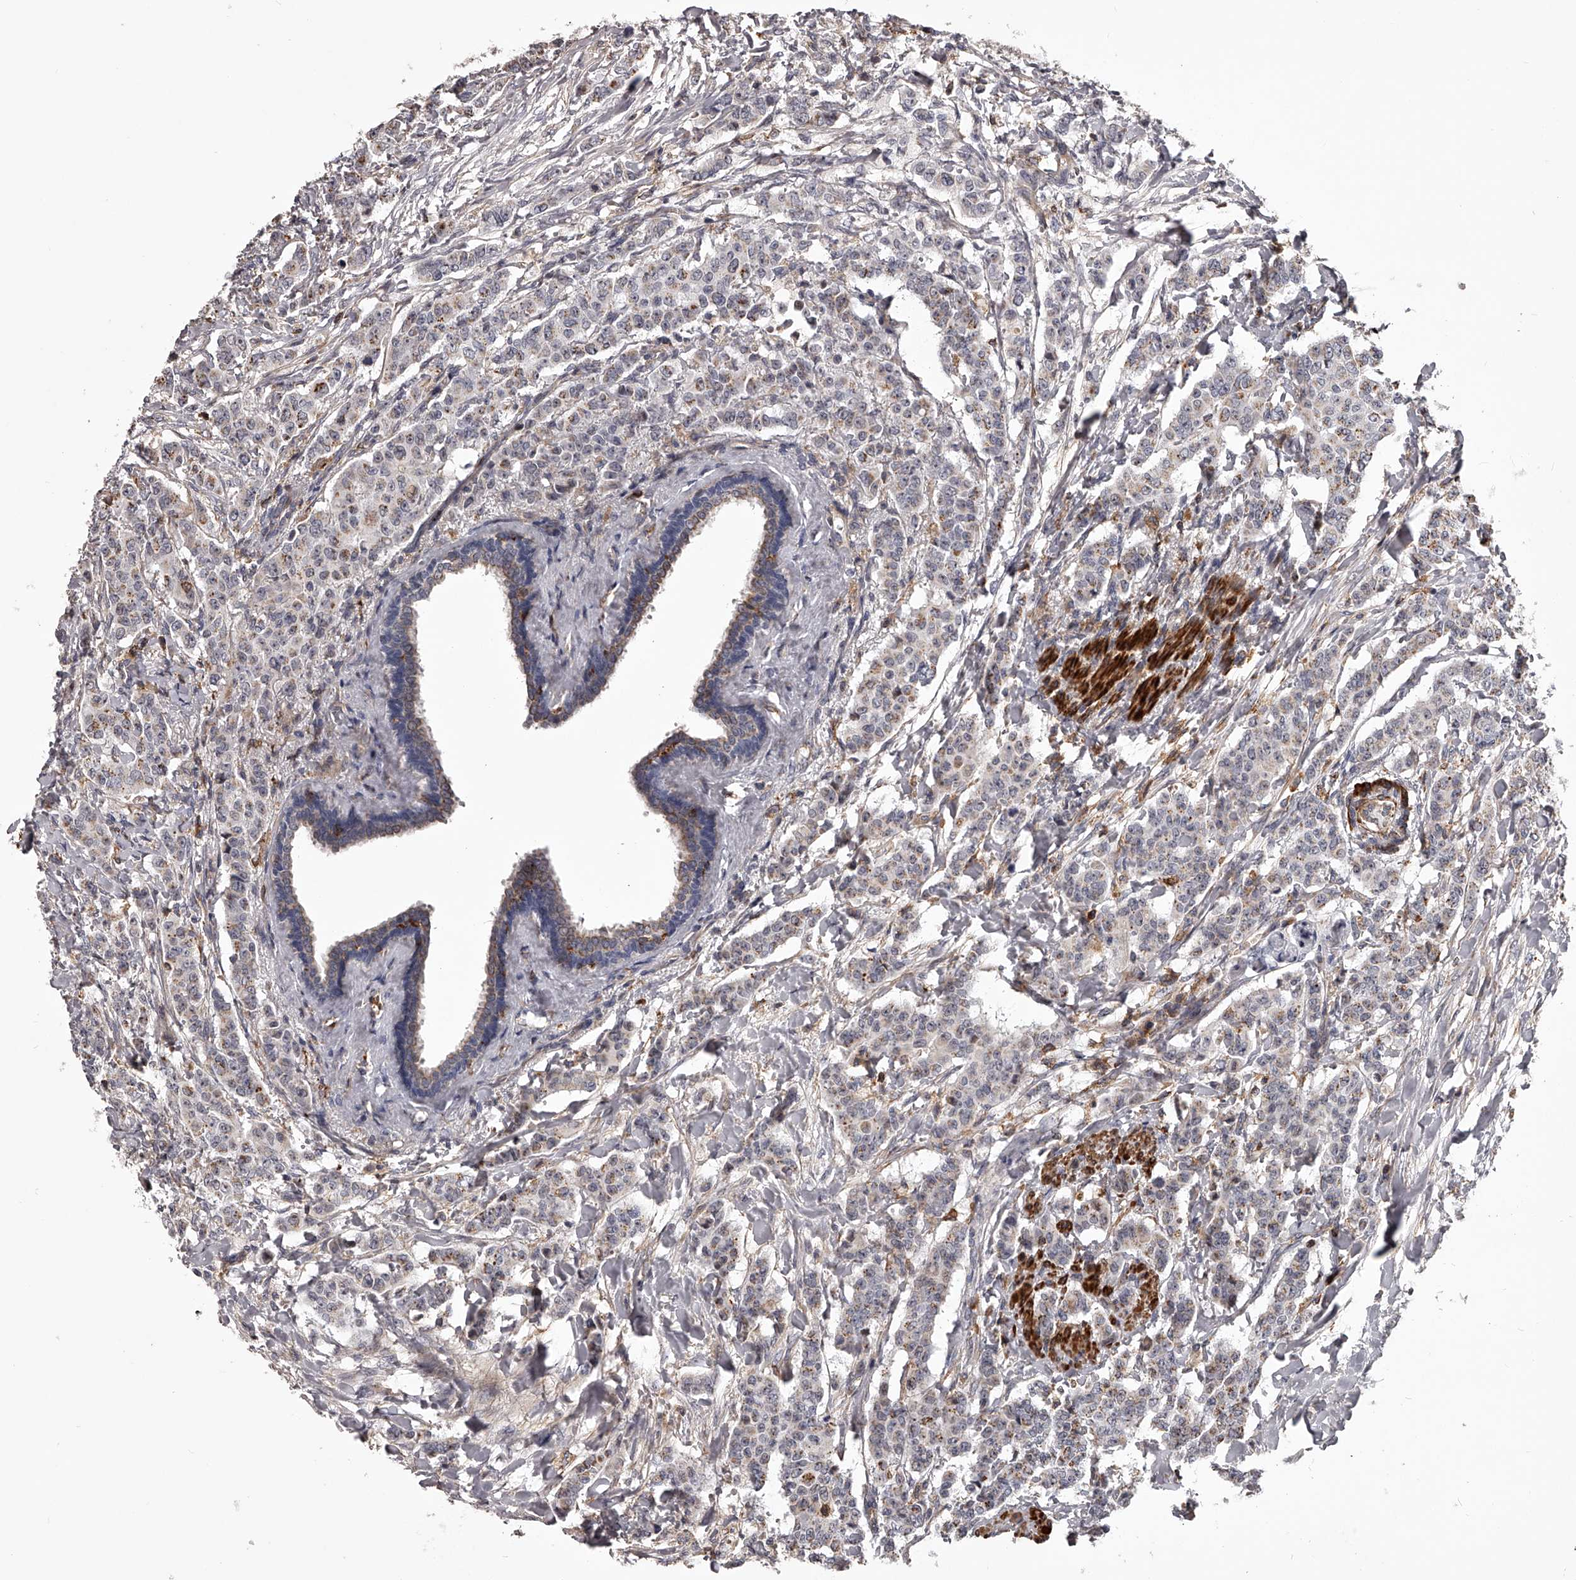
{"staining": {"intensity": "weak", "quantity": "25%-75%", "location": "cytoplasmic/membranous"}, "tissue": "breast cancer", "cell_type": "Tumor cells", "image_type": "cancer", "snomed": [{"axis": "morphology", "description": "Duct carcinoma"}, {"axis": "topography", "description": "Breast"}], "caption": "DAB immunohistochemical staining of breast cancer (intraductal carcinoma) demonstrates weak cytoplasmic/membranous protein positivity in about 25%-75% of tumor cells.", "gene": "RRP36", "patient": {"sex": "female", "age": 40}}